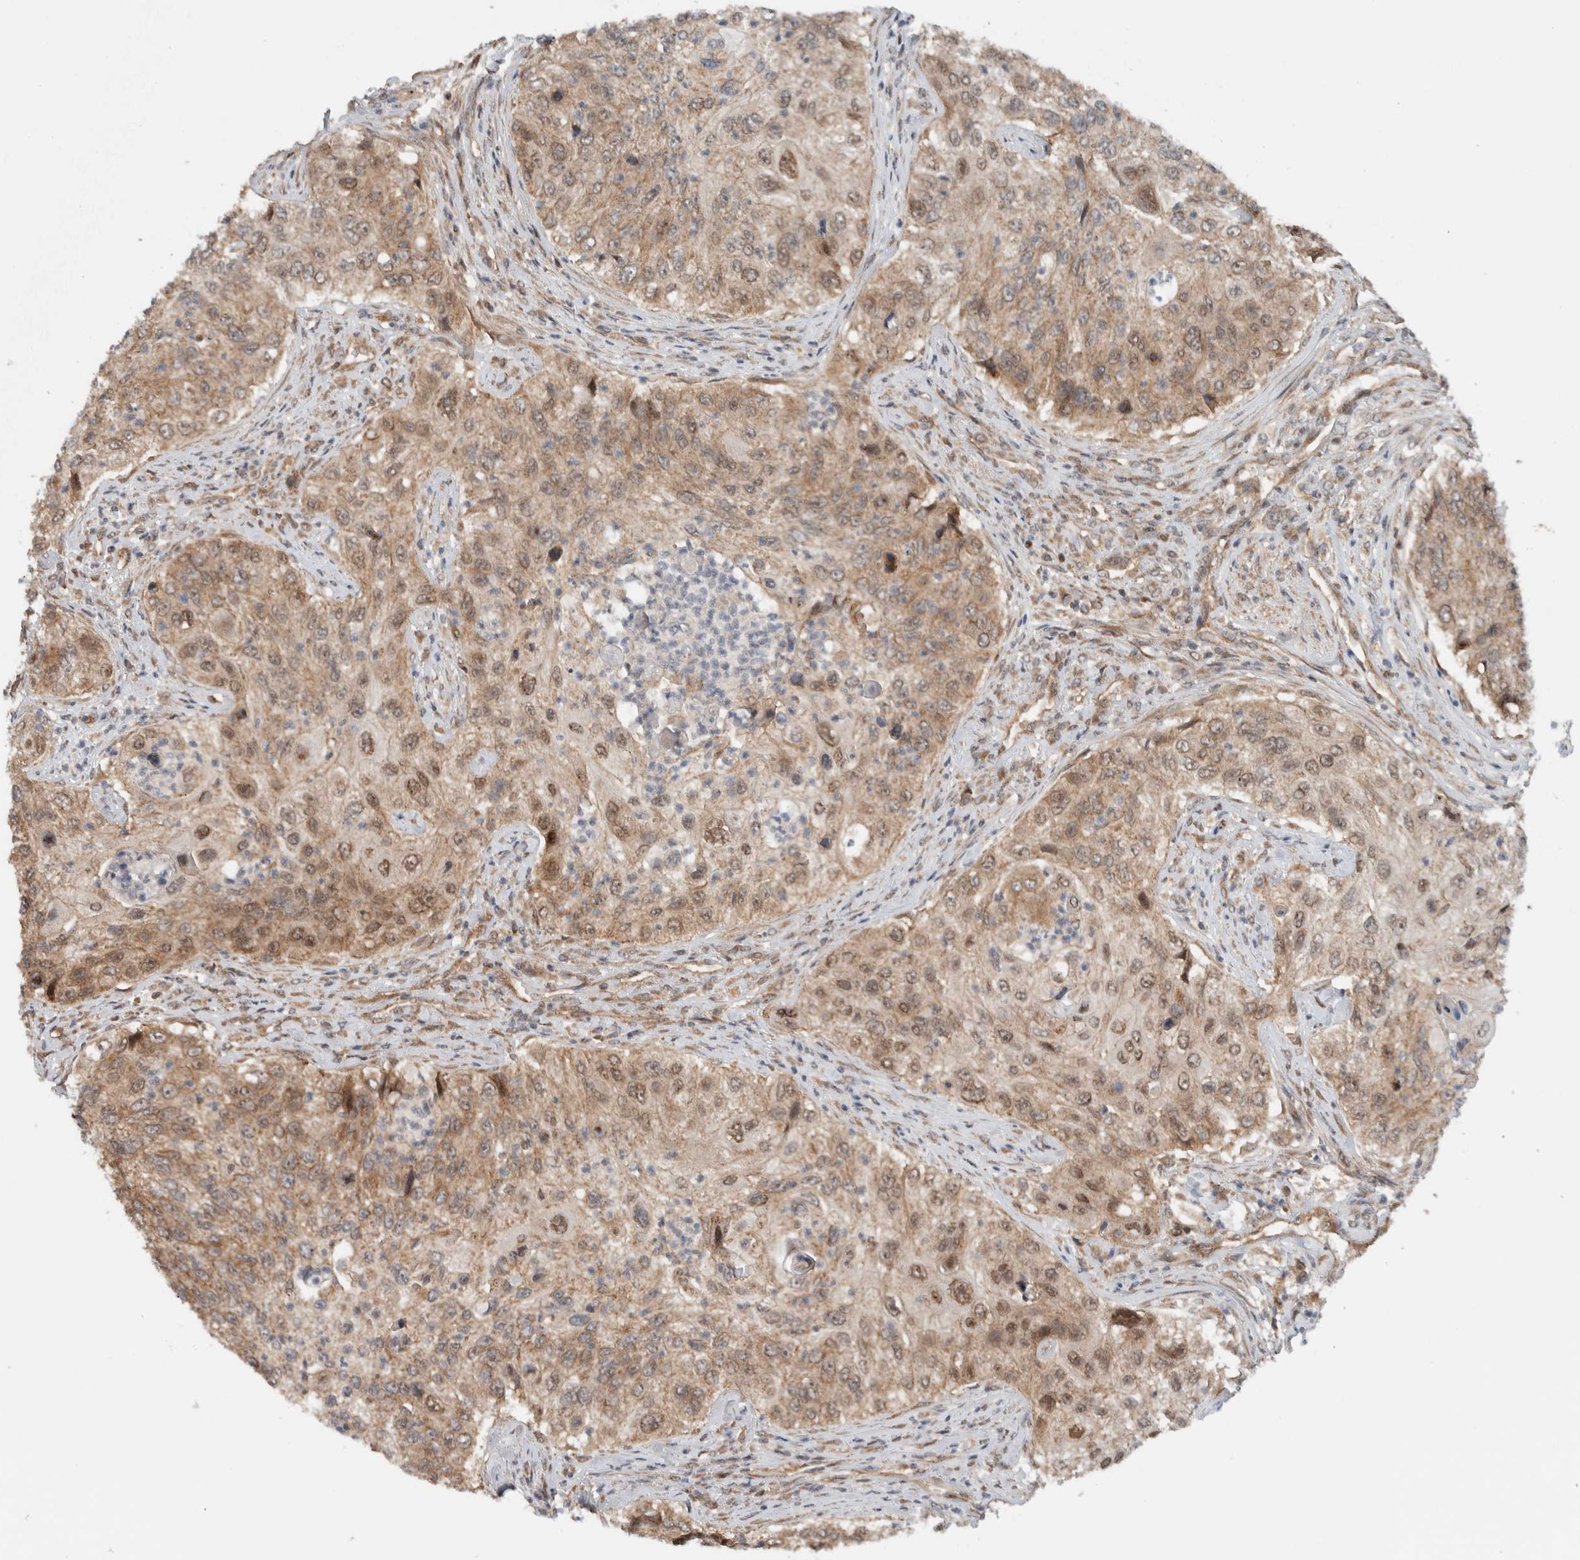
{"staining": {"intensity": "weak", "quantity": "25%-75%", "location": "cytoplasmic/membranous"}, "tissue": "urothelial cancer", "cell_type": "Tumor cells", "image_type": "cancer", "snomed": [{"axis": "morphology", "description": "Urothelial carcinoma, High grade"}, {"axis": "topography", "description": "Urinary bladder"}], "caption": "Brown immunohistochemical staining in urothelial cancer shows weak cytoplasmic/membranous positivity in about 25%-75% of tumor cells.", "gene": "KLHL6", "patient": {"sex": "female", "age": 60}}